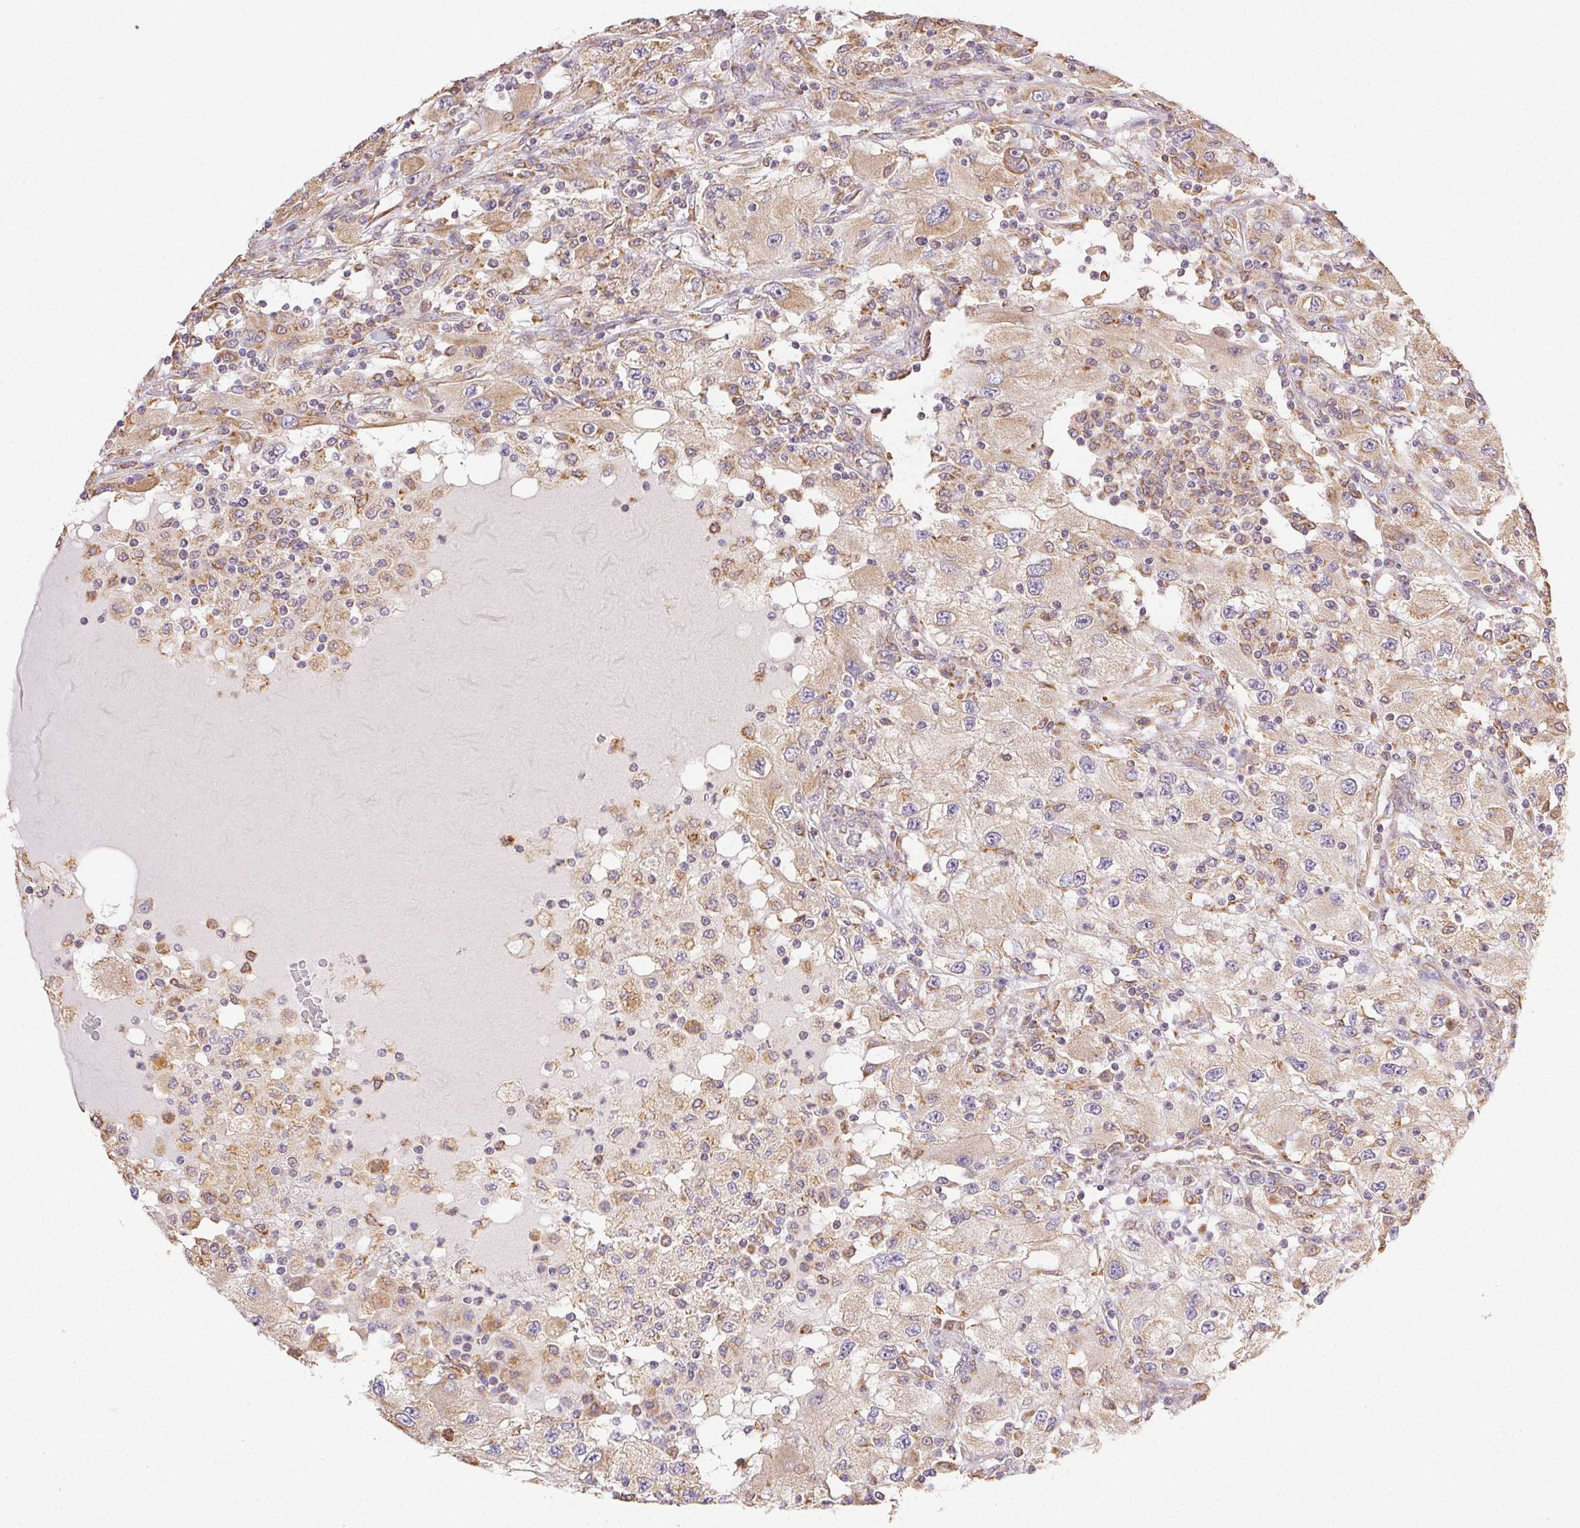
{"staining": {"intensity": "weak", "quantity": ">75%", "location": "cytoplasmic/membranous"}, "tissue": "renal cancer", "cell_type": "Tumor cells", "image_type": "cancer", "snomed": [{"axis": "morphology", "description": "Adenocarcinoma, NOS"}, {"axis": "topography", "description": "Kidney"}], "caption": "Tumor cells exhibit low levels of weak cytoplasmic/membranous expression in about >75% of cells in renal cancer (adenocarcinoma).", "gene": "ENTREP1", "patient": {"sex": "female", "age": 67}}